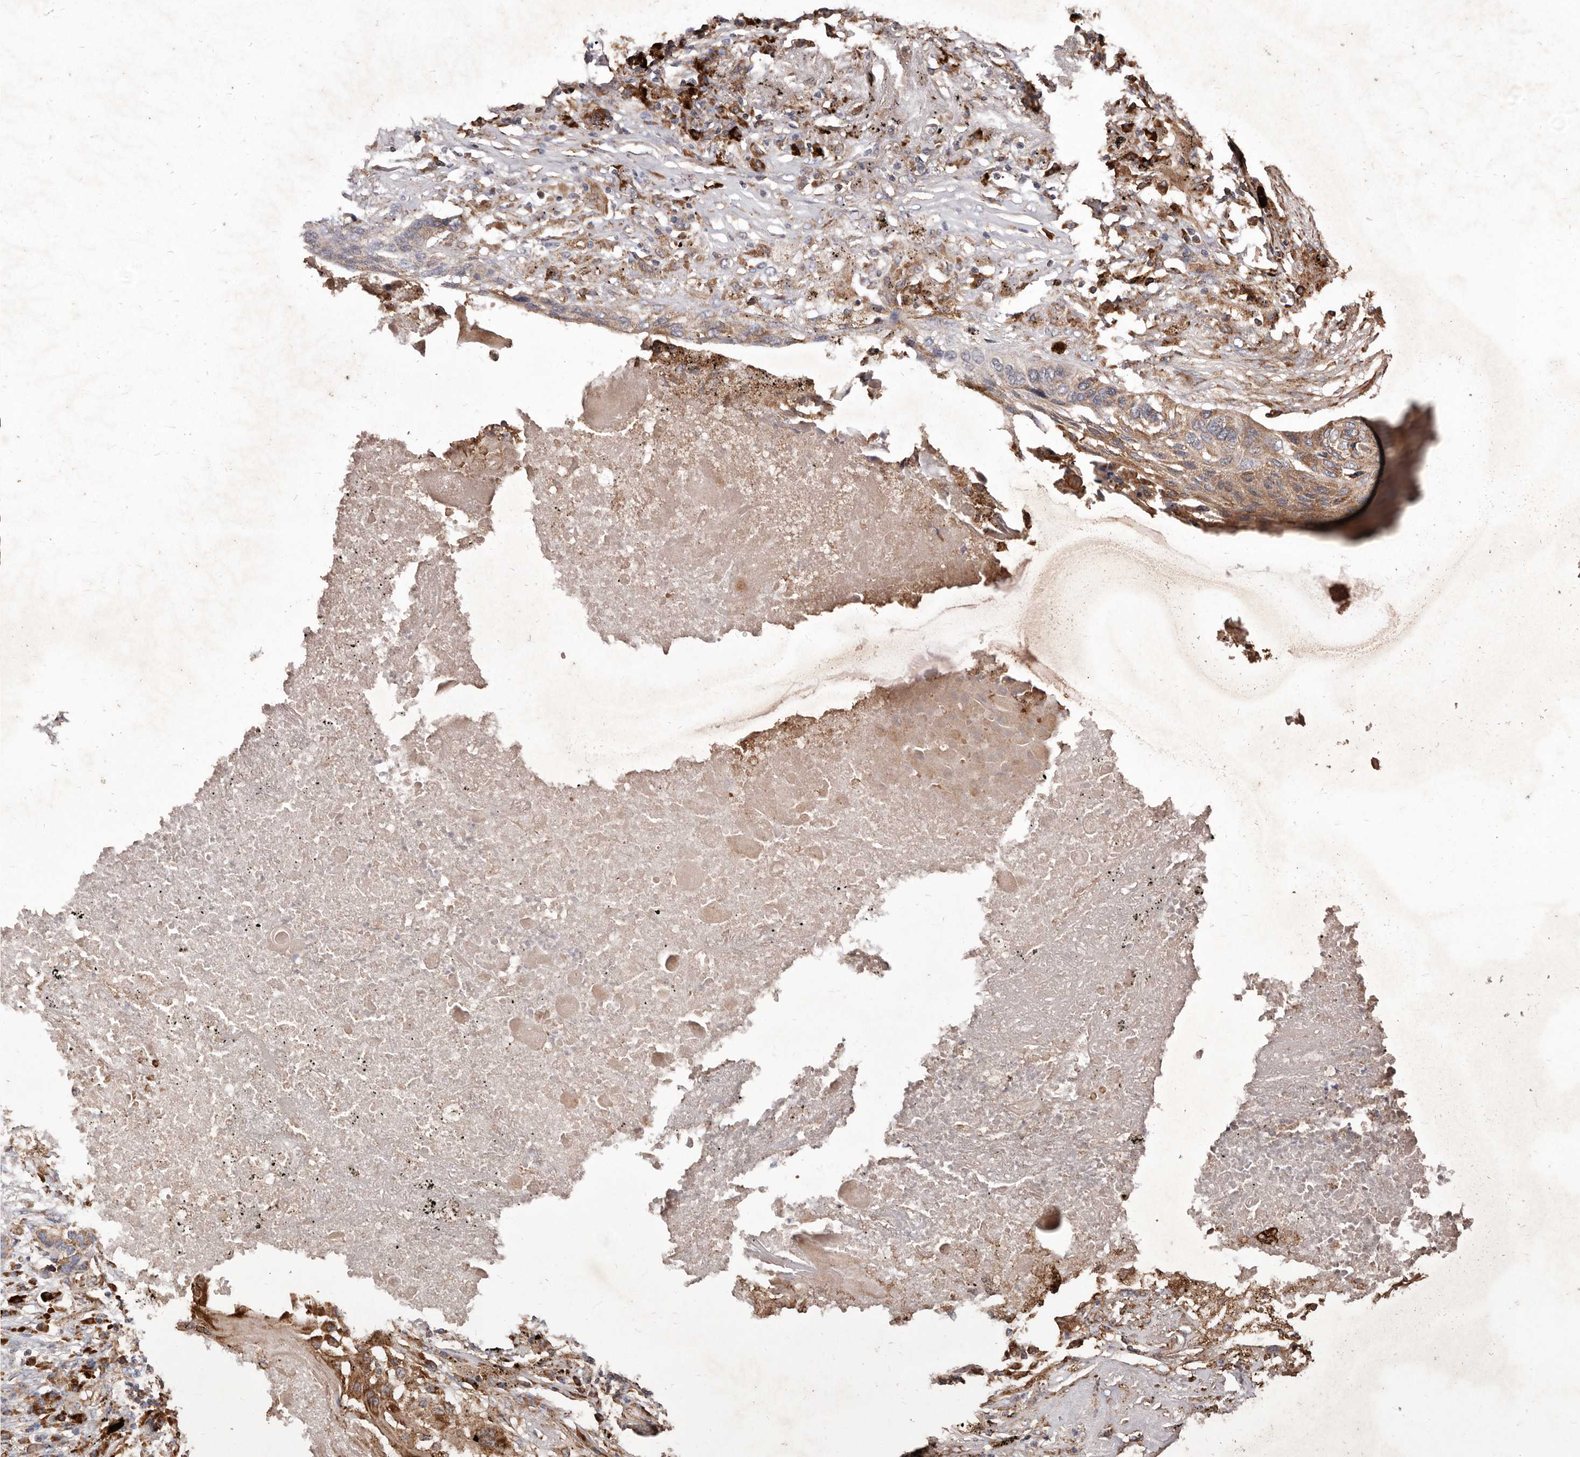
{"staining": {"intensity": "moderate", "quantity": ">75%", "location": "cytoplasmic/membranous"}, "tissue": "lung cancer", "cell_type": "Tumor cells", "image_type": "cancer", "snomed": [{"axis": "morphology", "description": "Squamous cell carcinoma, NOS"}, {"axis": "topography", "description": "Lung"}], "caption": "Approximately >75% of tumor cells in lung cancer demonstrate moderate cytoplasmic/membranous protein expression as visualized by brown immunohistochemical staining.", "gene": "STEAP2", "patient": {"sex": "female", "age": 63}}